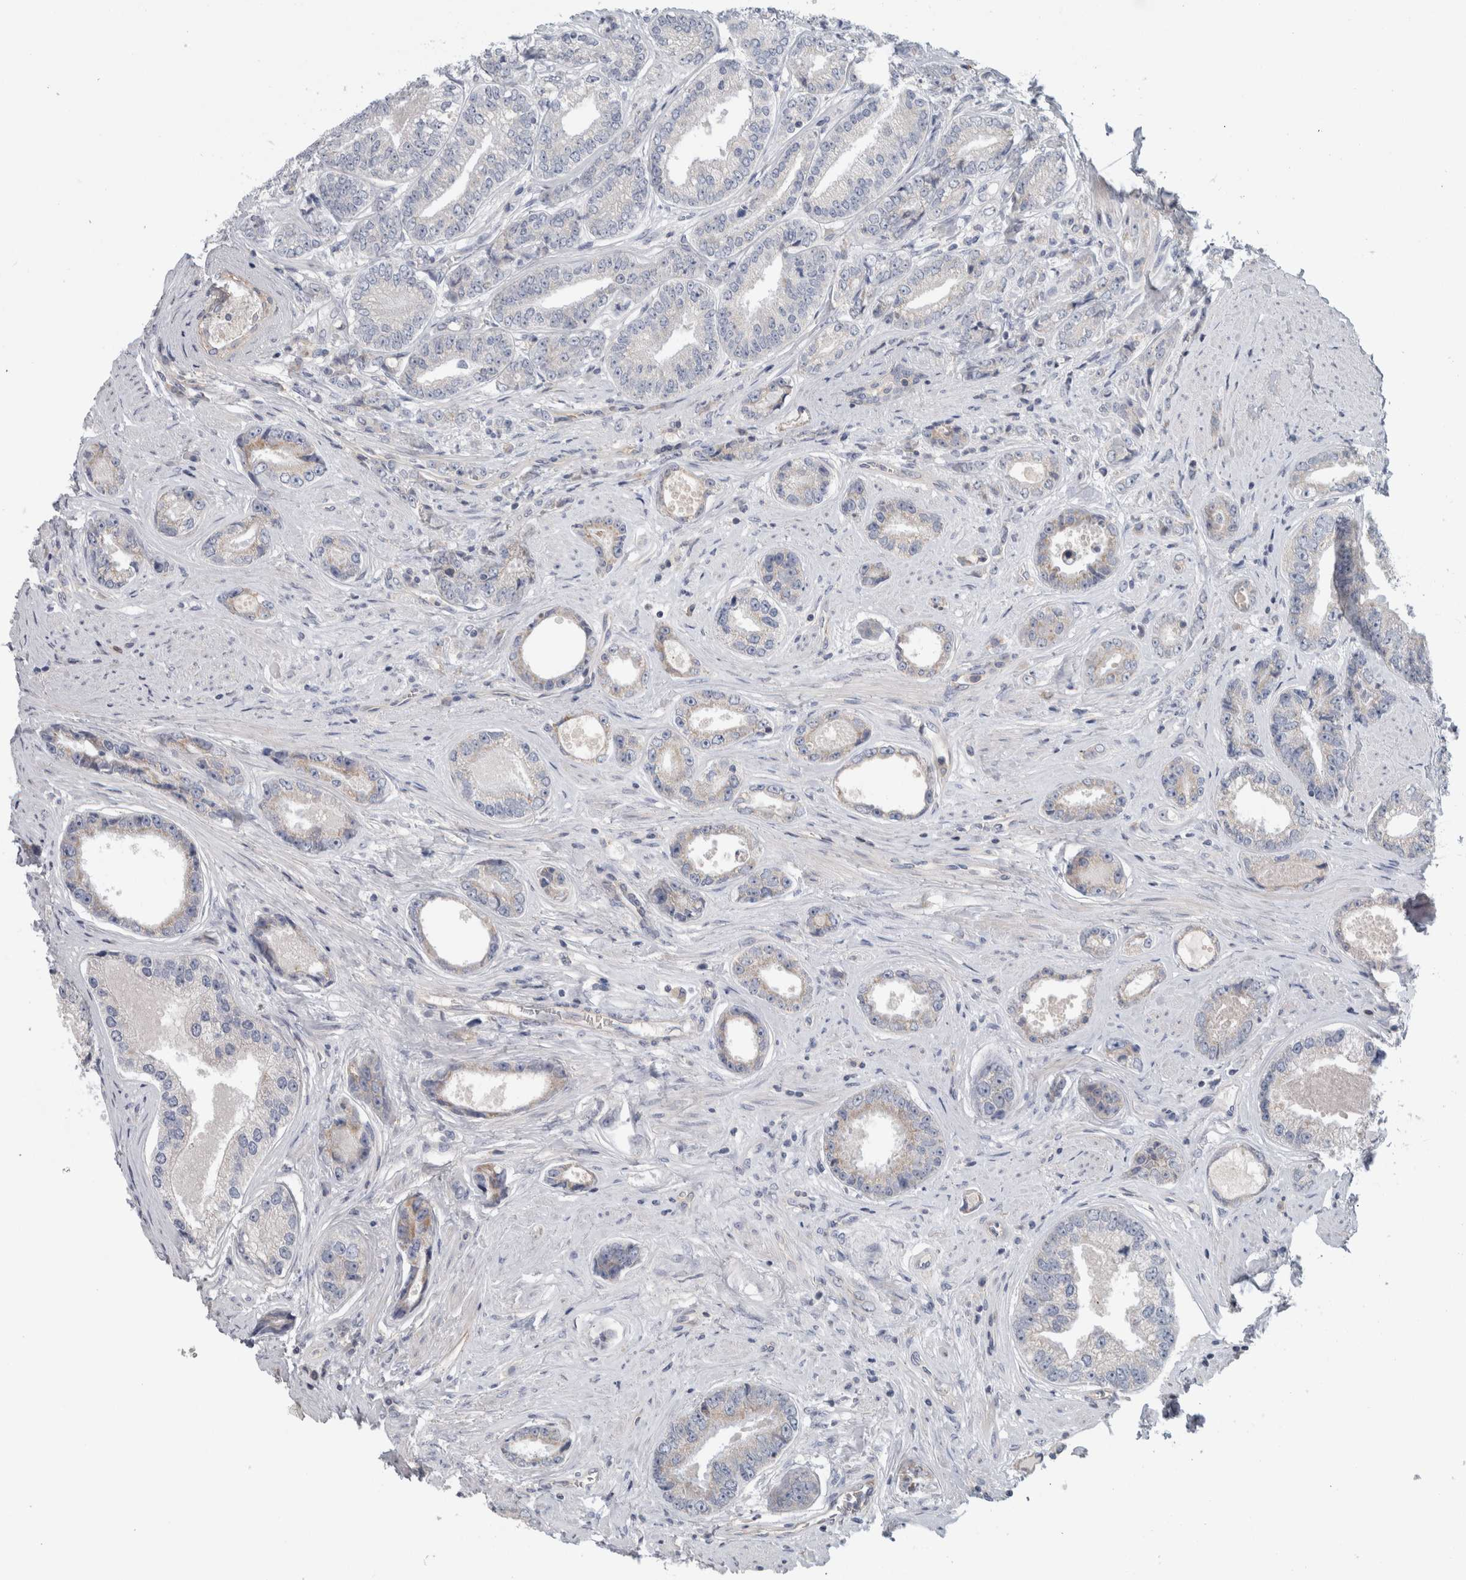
{"staining": {"intensity": "negative", "quantity": "none", "location": "none"}, "tissue": "prostate cancer", "cell_type": "Tumor cells", "image_type": "cancer", "snomed": [{"axis": "morphology", "description": "Adenocarcinoma, High grade"}, {"axis": "topography", "description": "Prostate"}], "caption": "Micrograph shows no protein positivity in tumor cells of prostate high-grade adenocarcinoma tissue.", "gene": "CD55", "patient": {"sex": "male", "age": 61}}